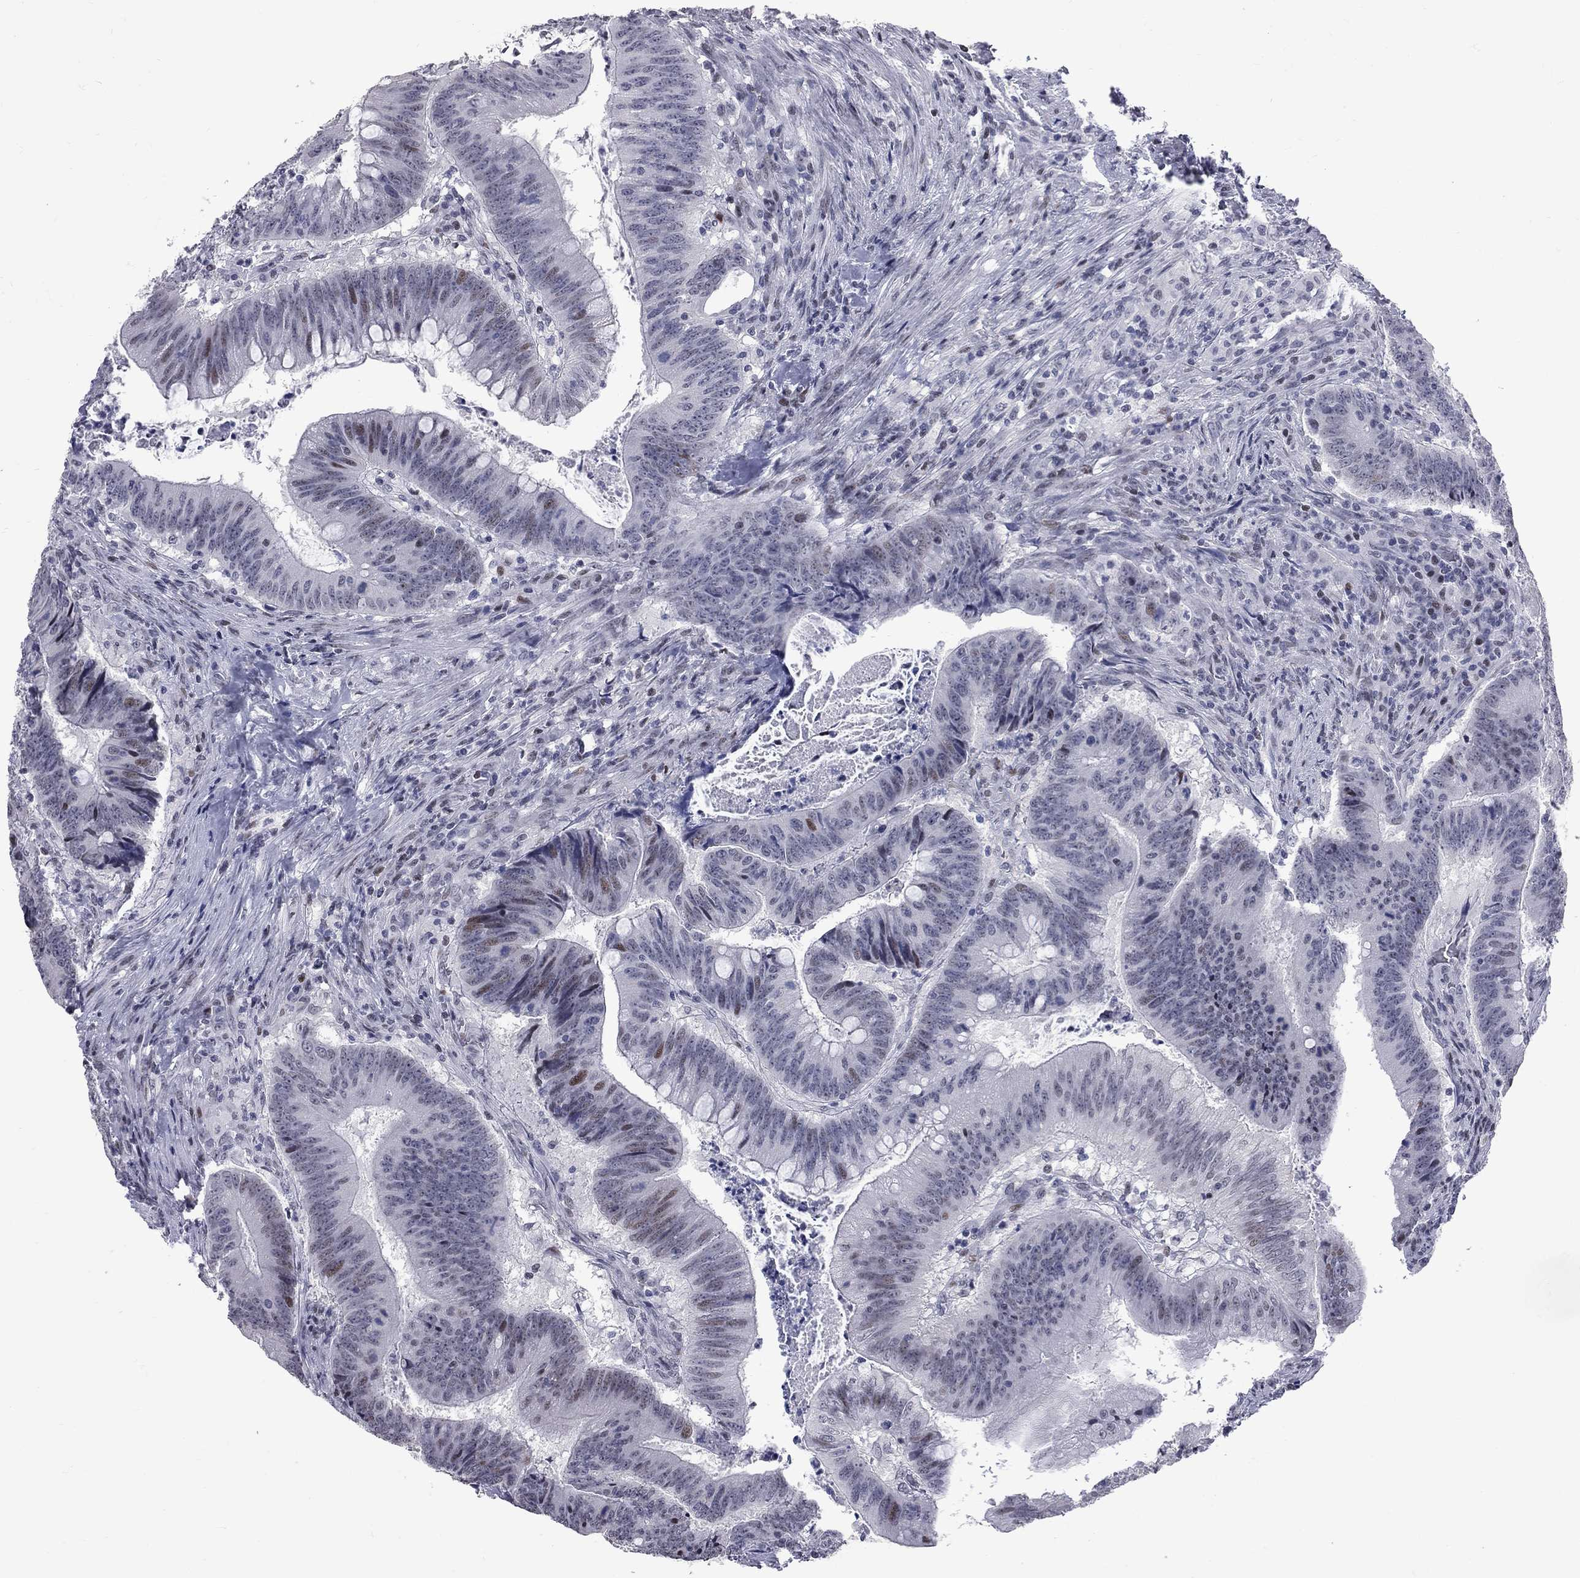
{"staining": {"intensity": "weak", "quantity": "<25%", "location": "nuclear"}, "tissue": "colorectal cancer", "cell_type": "Tumor cells", "image_type": "cancer", "snomed": [{"axis": "morphology", "description": "Adenocarcinoma, NOS"}, {"axis": "topography", "description": "Colon"}], "caption": "Immunohistochemical staining of human colorectal cancer (adenocarcinoma) displays no significant staining in tumor cells.", "gene": "ZNF154", "patient": {"sex": "female", "age": 87}}